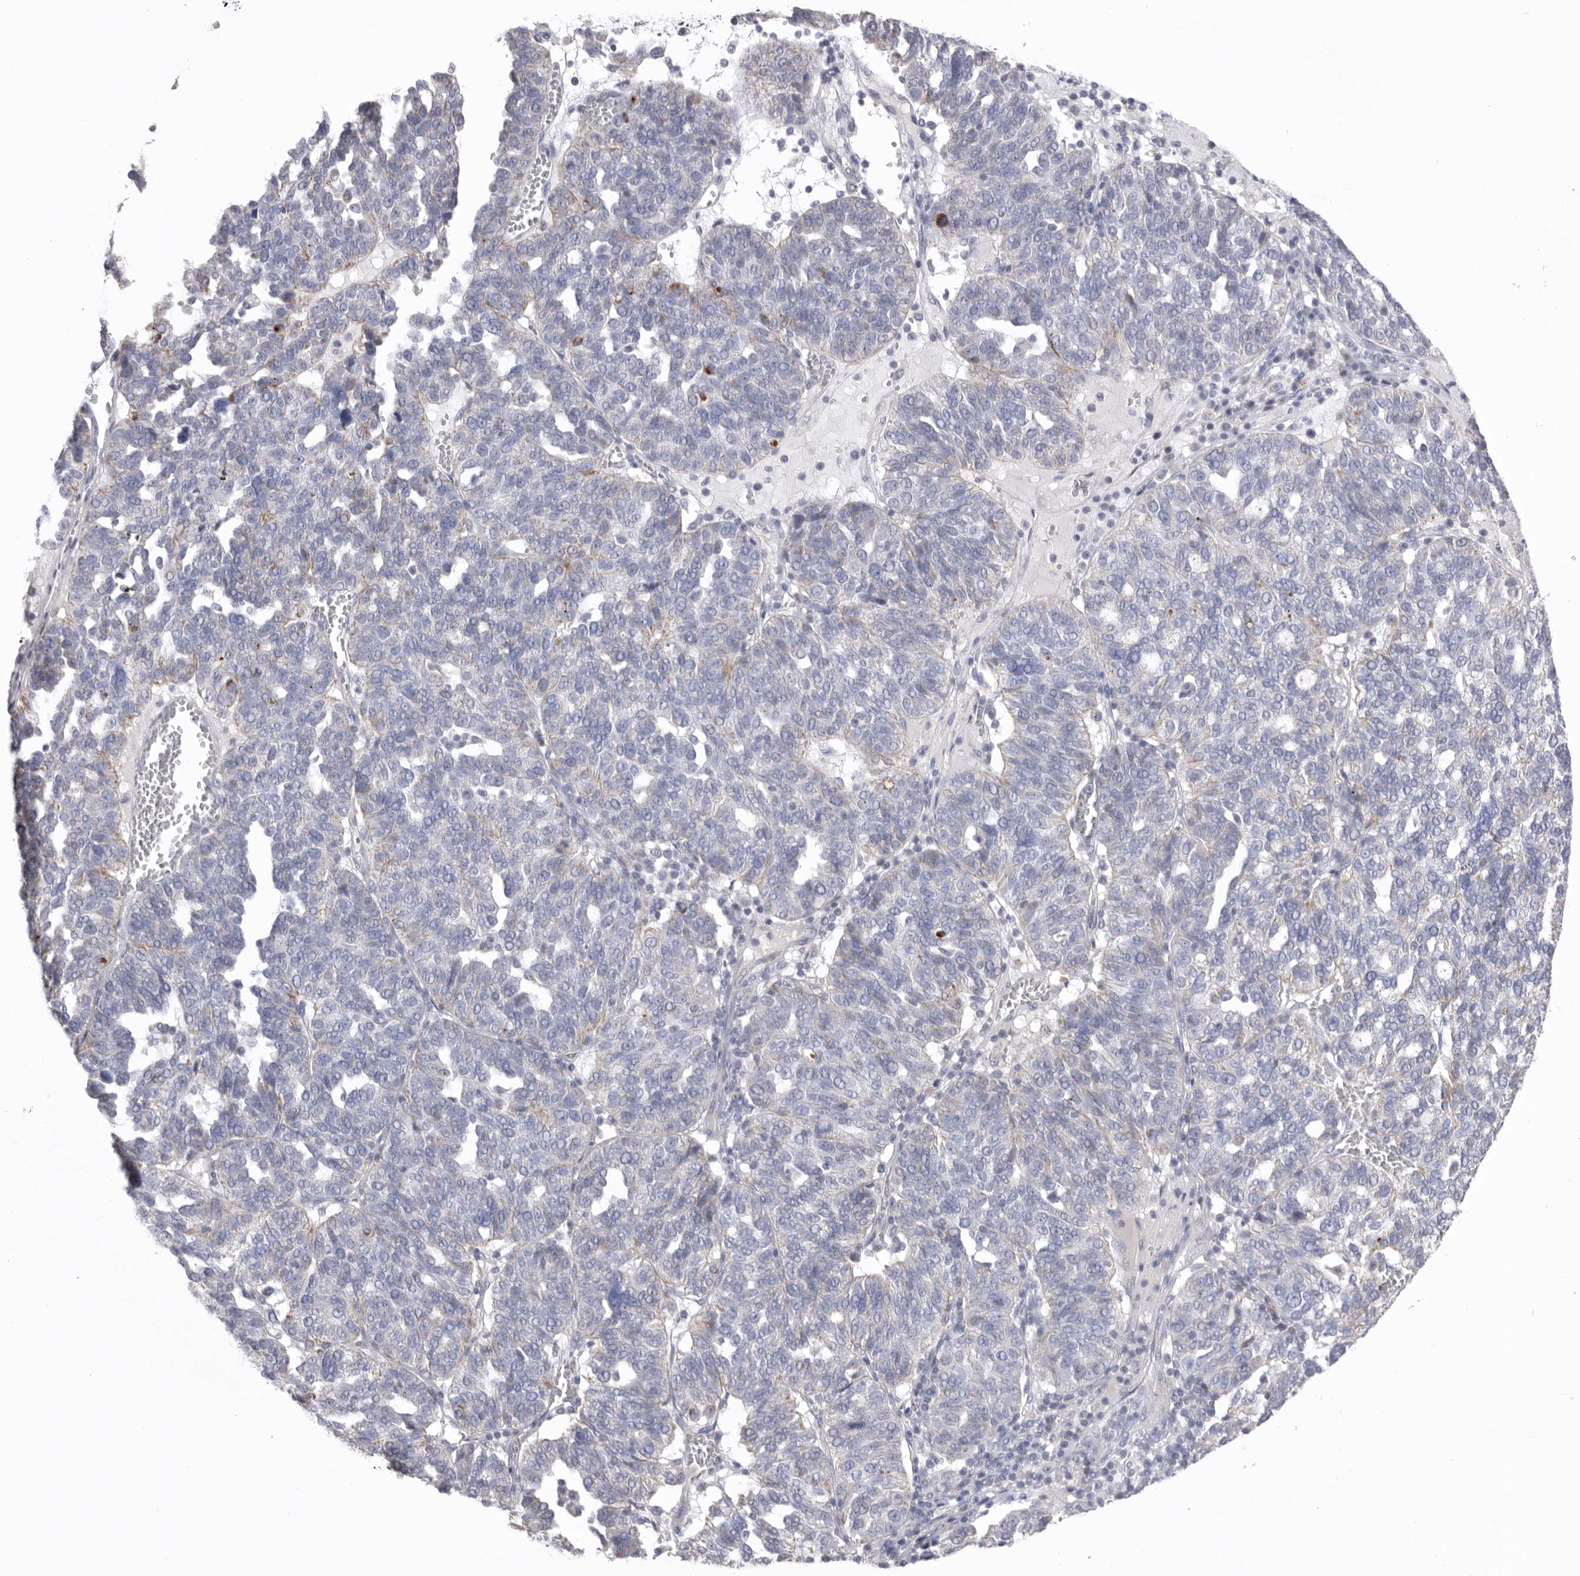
{"staining": {"intensity": "negative", "quantity": "none", "location": "none"}, "tissue": "ovarian cancer", "cell_type": "Tumor cells", "image_type": "cancer", "snomed": [{"axis": "morphology", "description": "Cystadenocarcinoma, serous, NOS"}, {"axis": "topography", "description": "Ovary"}], "caption": "DAB (3,3'-diaminobenzidine) immunohistochemical staining of ovarian cancer exhibits no significant positivity in tumor cells. The staining was performed using DAB to visualize the protein expression in brown, while the nuclei were stained in blue with hematoxylin (Magnification: 20x).", "gene": "VDAC3", "patient": {"sex": "female", "age": 59}}